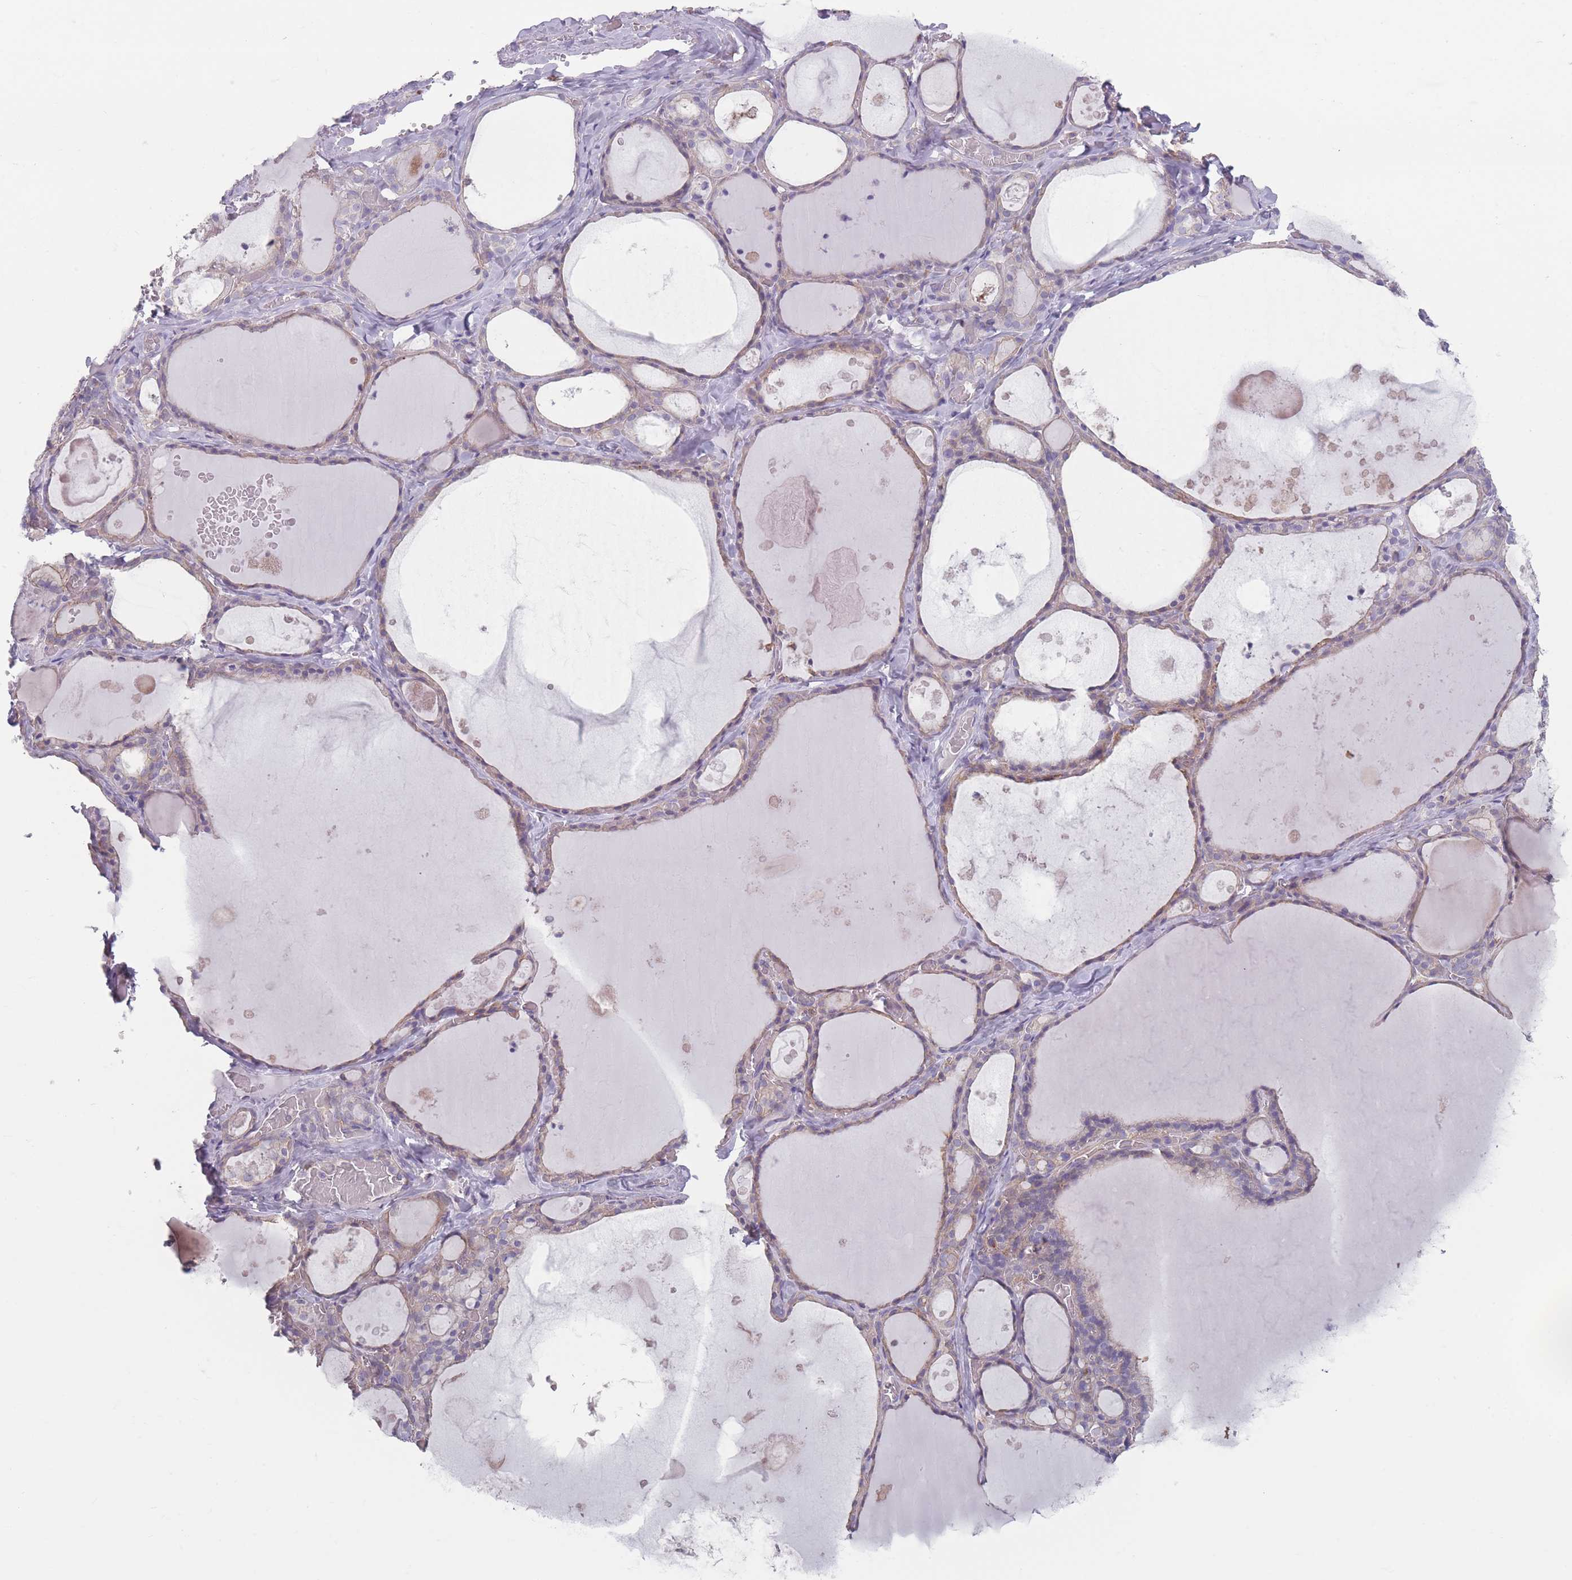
{"staining": {"intensity": "weak", "quantity": ">75%", "location": "cytoplasmic/membranous"}, "tissue": "thyroid gland", "cell_type": "Glandular cells", "image_type": "normal", "snomed": [{"axis": "morphology", "description": "Normal tissue, NOS"}, {"axis": "topography", "description": "Thyroid gland"}], "caption": "IHC (DAB (3,3'-diaminobenzidine)) staining of normal thyroid gland shows weak cytoplasmic/membranous protein expression in about >75% of glandular cells.", "gene": "HSBP1L1", "patient": {"sex": "male", "age": 56}}